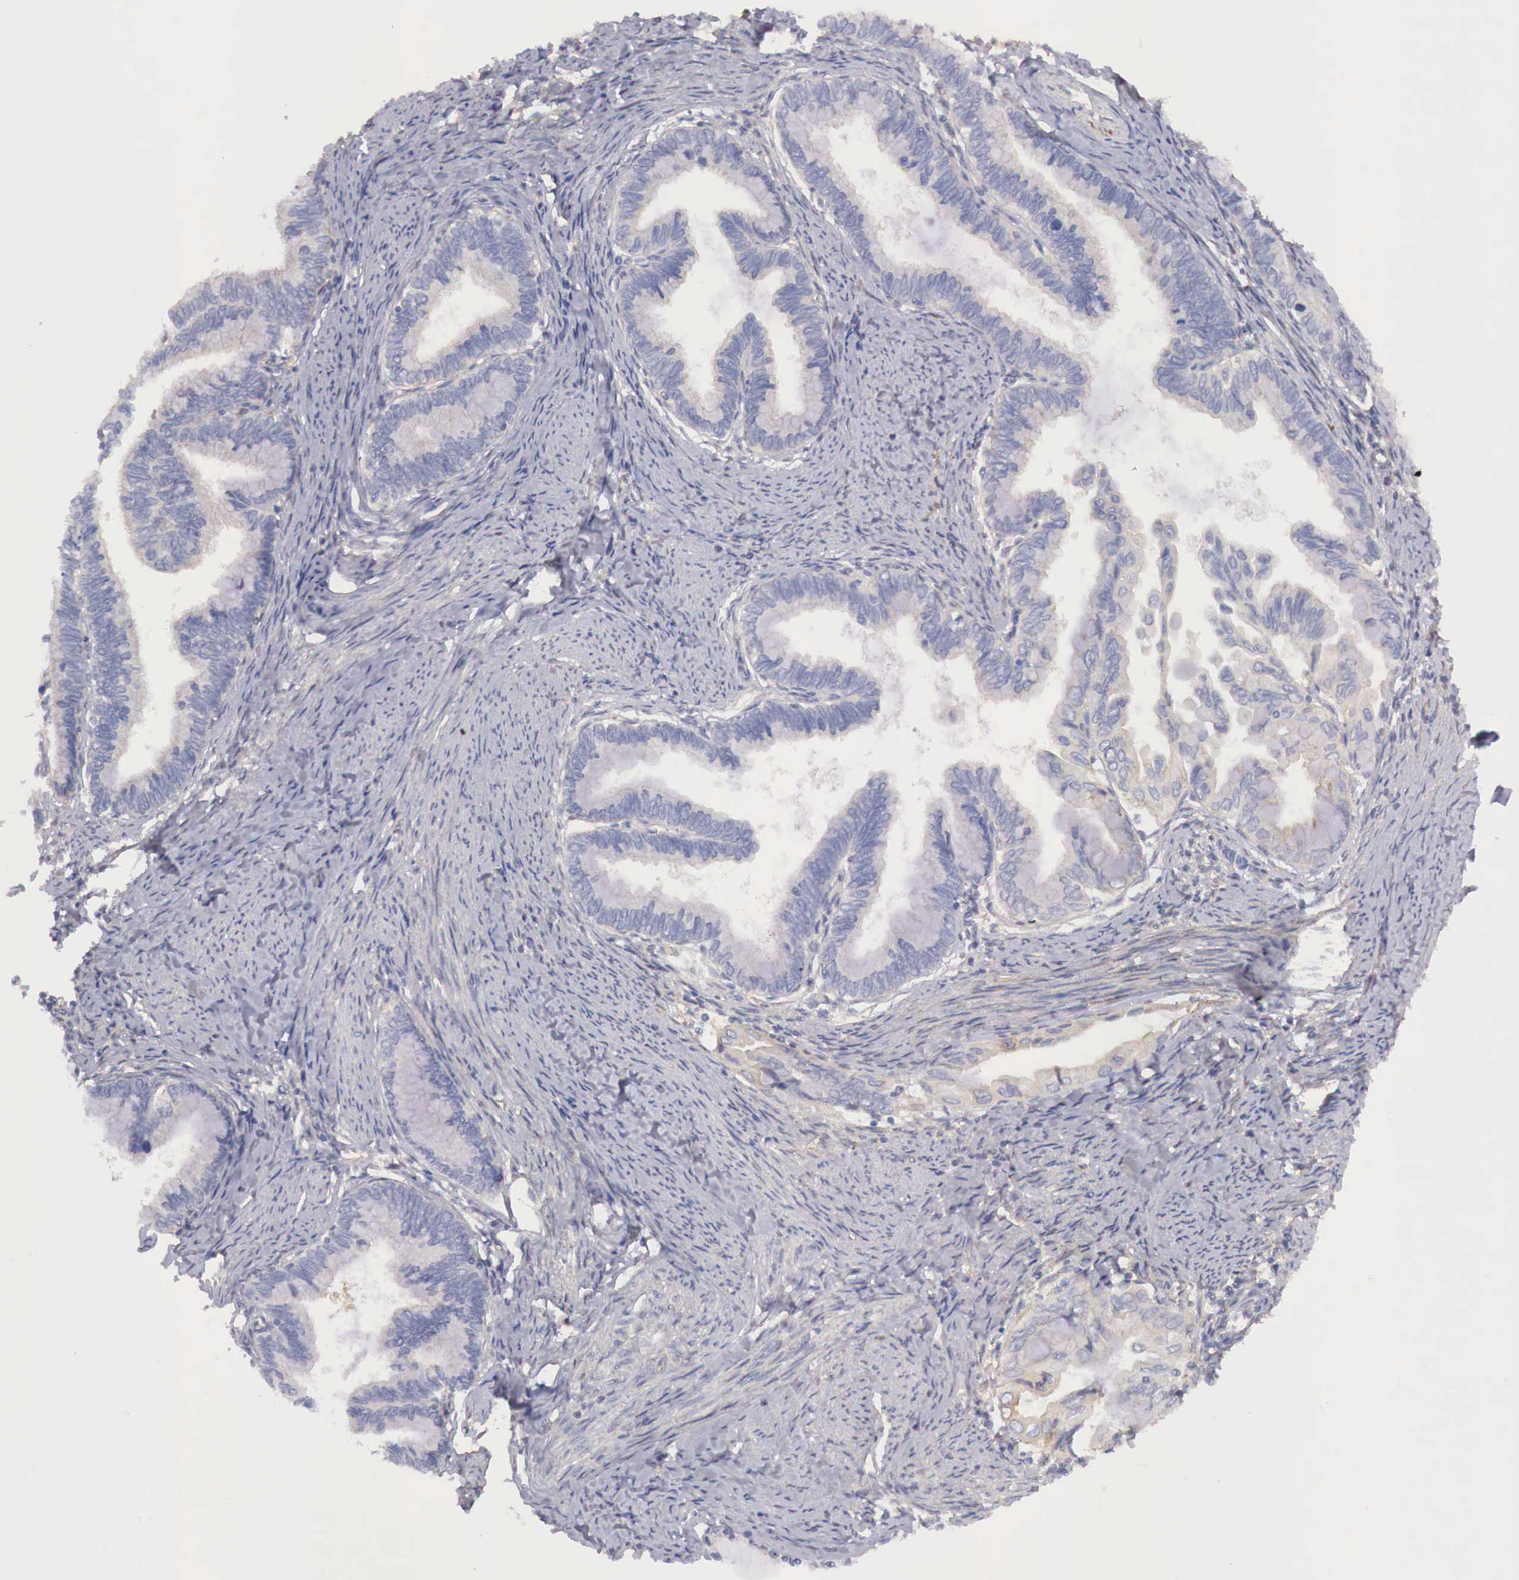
{"staining": {"intensity": "negative", "quantity": "none", "location": "none"}, "tissue": "cervical cancer", "cell_type": "Tumor cells", "image_type": "cancer", "snomed": [{"axis": "morphology", "description": "Adenocarcinoma, NOS"}, {"axis": "topography", "description": "Cervix"}], "caption": "Immunohistochemistry (IHC) of human cervical adenocarcinoma demonstrates no expression in tumor cells.", "gene": "KLHDC7B", "patient": {"sex": "female", "age": 49}}